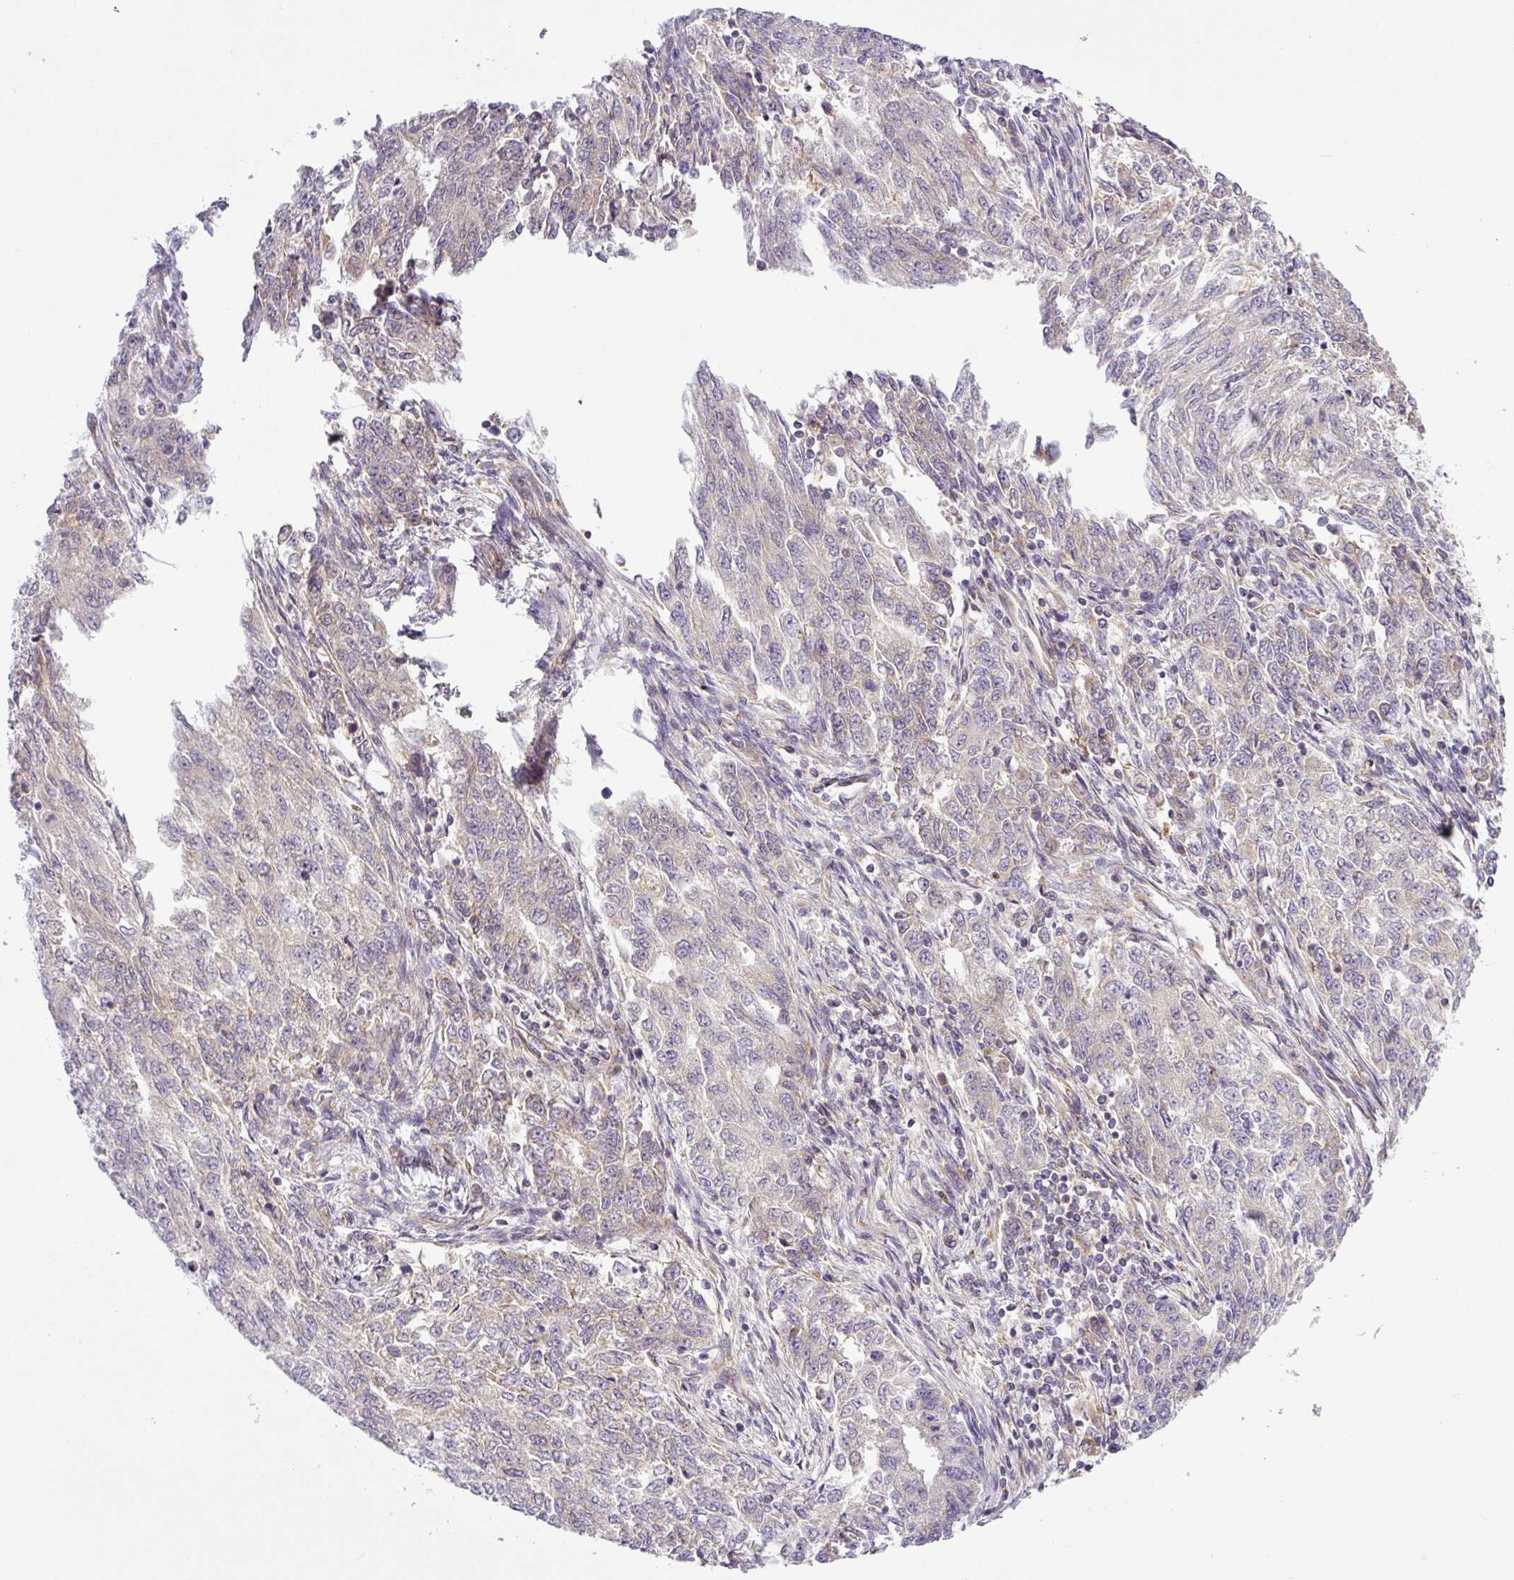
{"staining": {"intensity": "negative", "quantity": "none", "location": "none"}, "tissue": "endometrial cancer", "cell_type": "Tumor cells", "image_type": "cancer", "snomed": [{"axis": "morphology", "description": "Adenocarcinoma, NOS"}, {"axis": "topography", "description": "Endometrium"}], "caption": "Tumor cells are negative for protein expression in human endometrial cancer (adenocarcinoma).", "gene": "NDUFB2", "patient": {"sex": "female", "age": 50}}